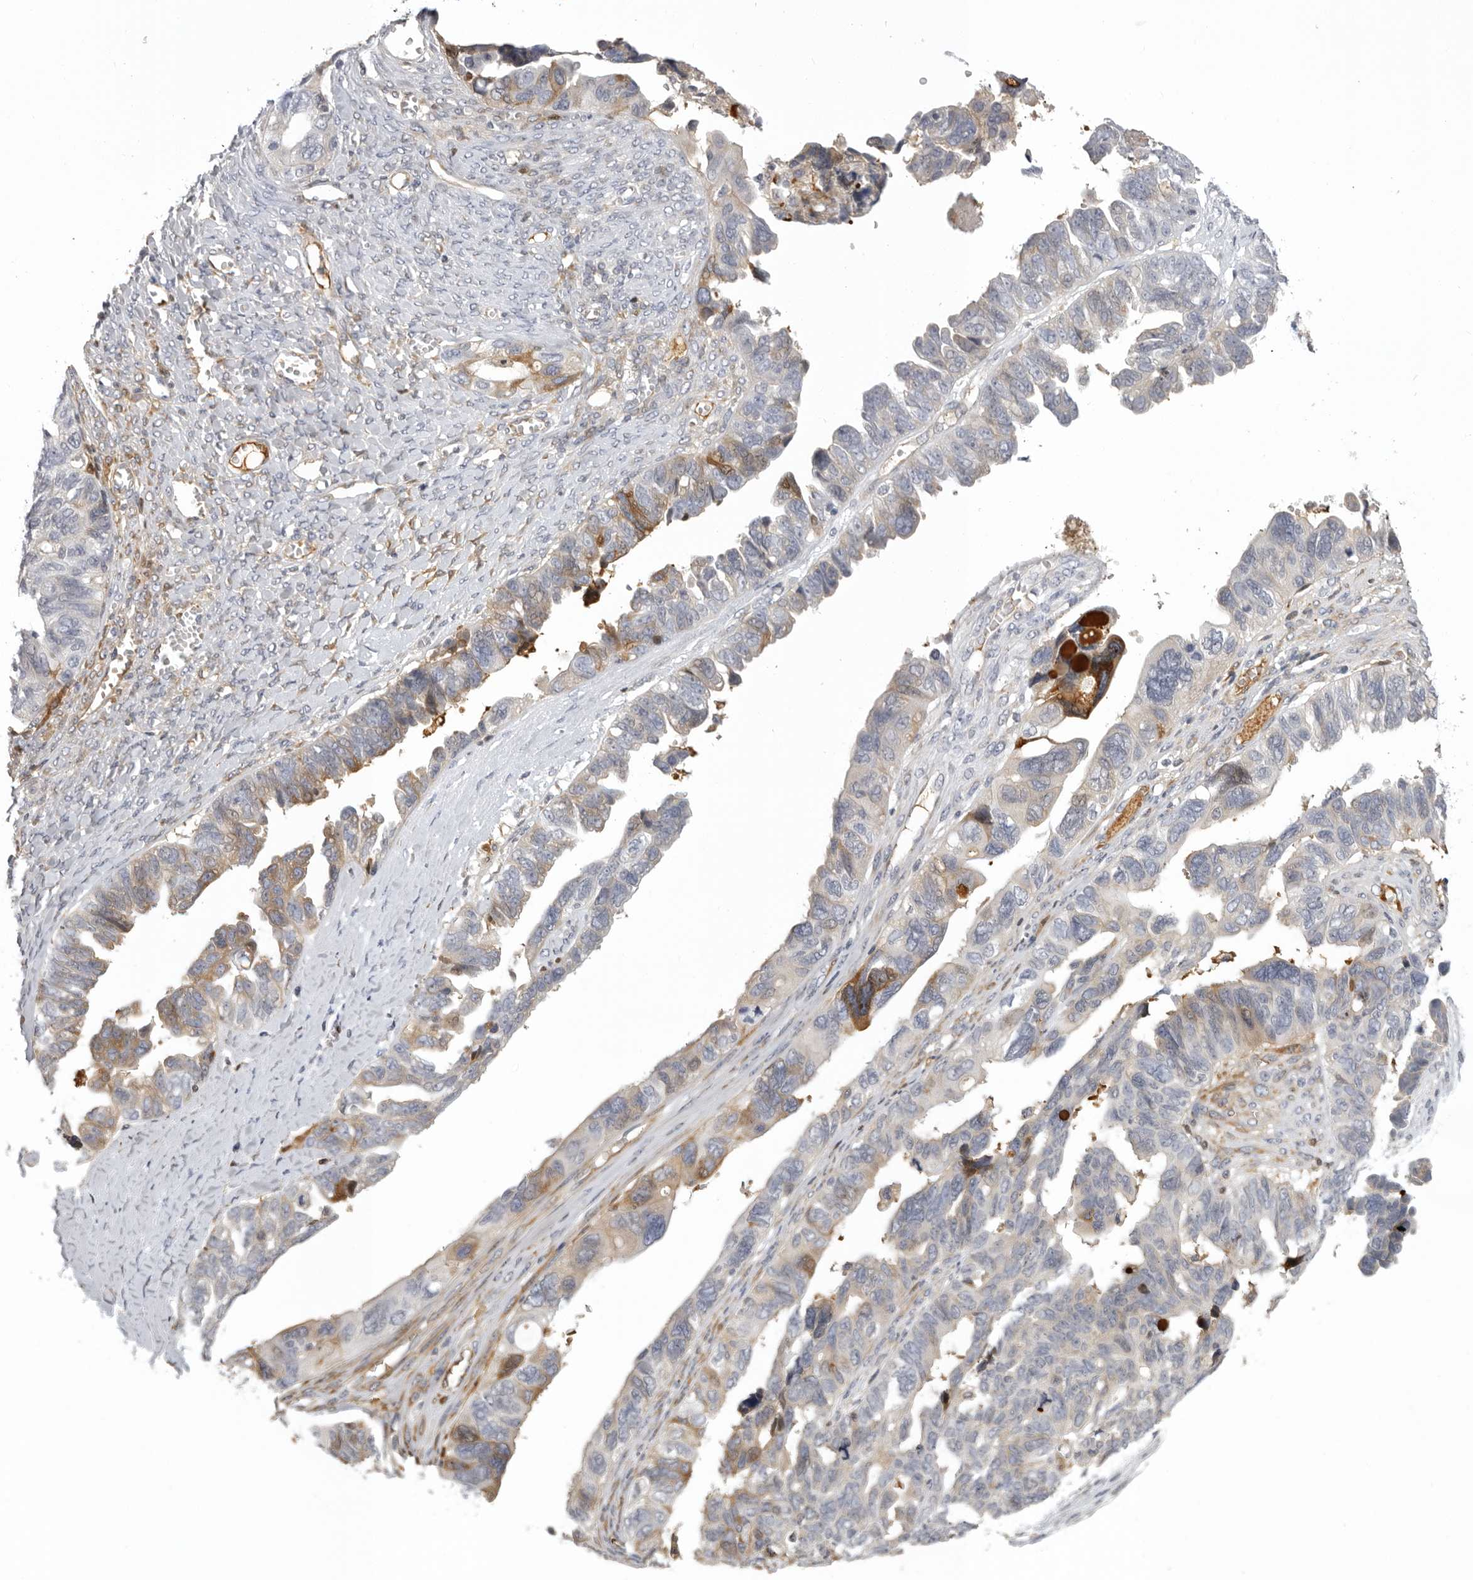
{"staining": {"intensity": "moderate", "quantity": "<25%", "location": "cytoplasmic/membranous"}, "tissue": "ovarian cancer", "cell_type": "Tumor cells", "image_type": "cancer", "snomed": [{"axis": "morphology", "description": "Cystadenocarcinoma, serous, NOS"}, {"axis": "topography", "description": "Ovary"}], "caption": "Ovarian cancer (serous cystadenocarcinoma) stained for a protein reveals moderate cytoplasmic/membranous positivity in tumor cells.", "gene": "PLEKHF2", "patient": {"sex": "female", "age": 79}}